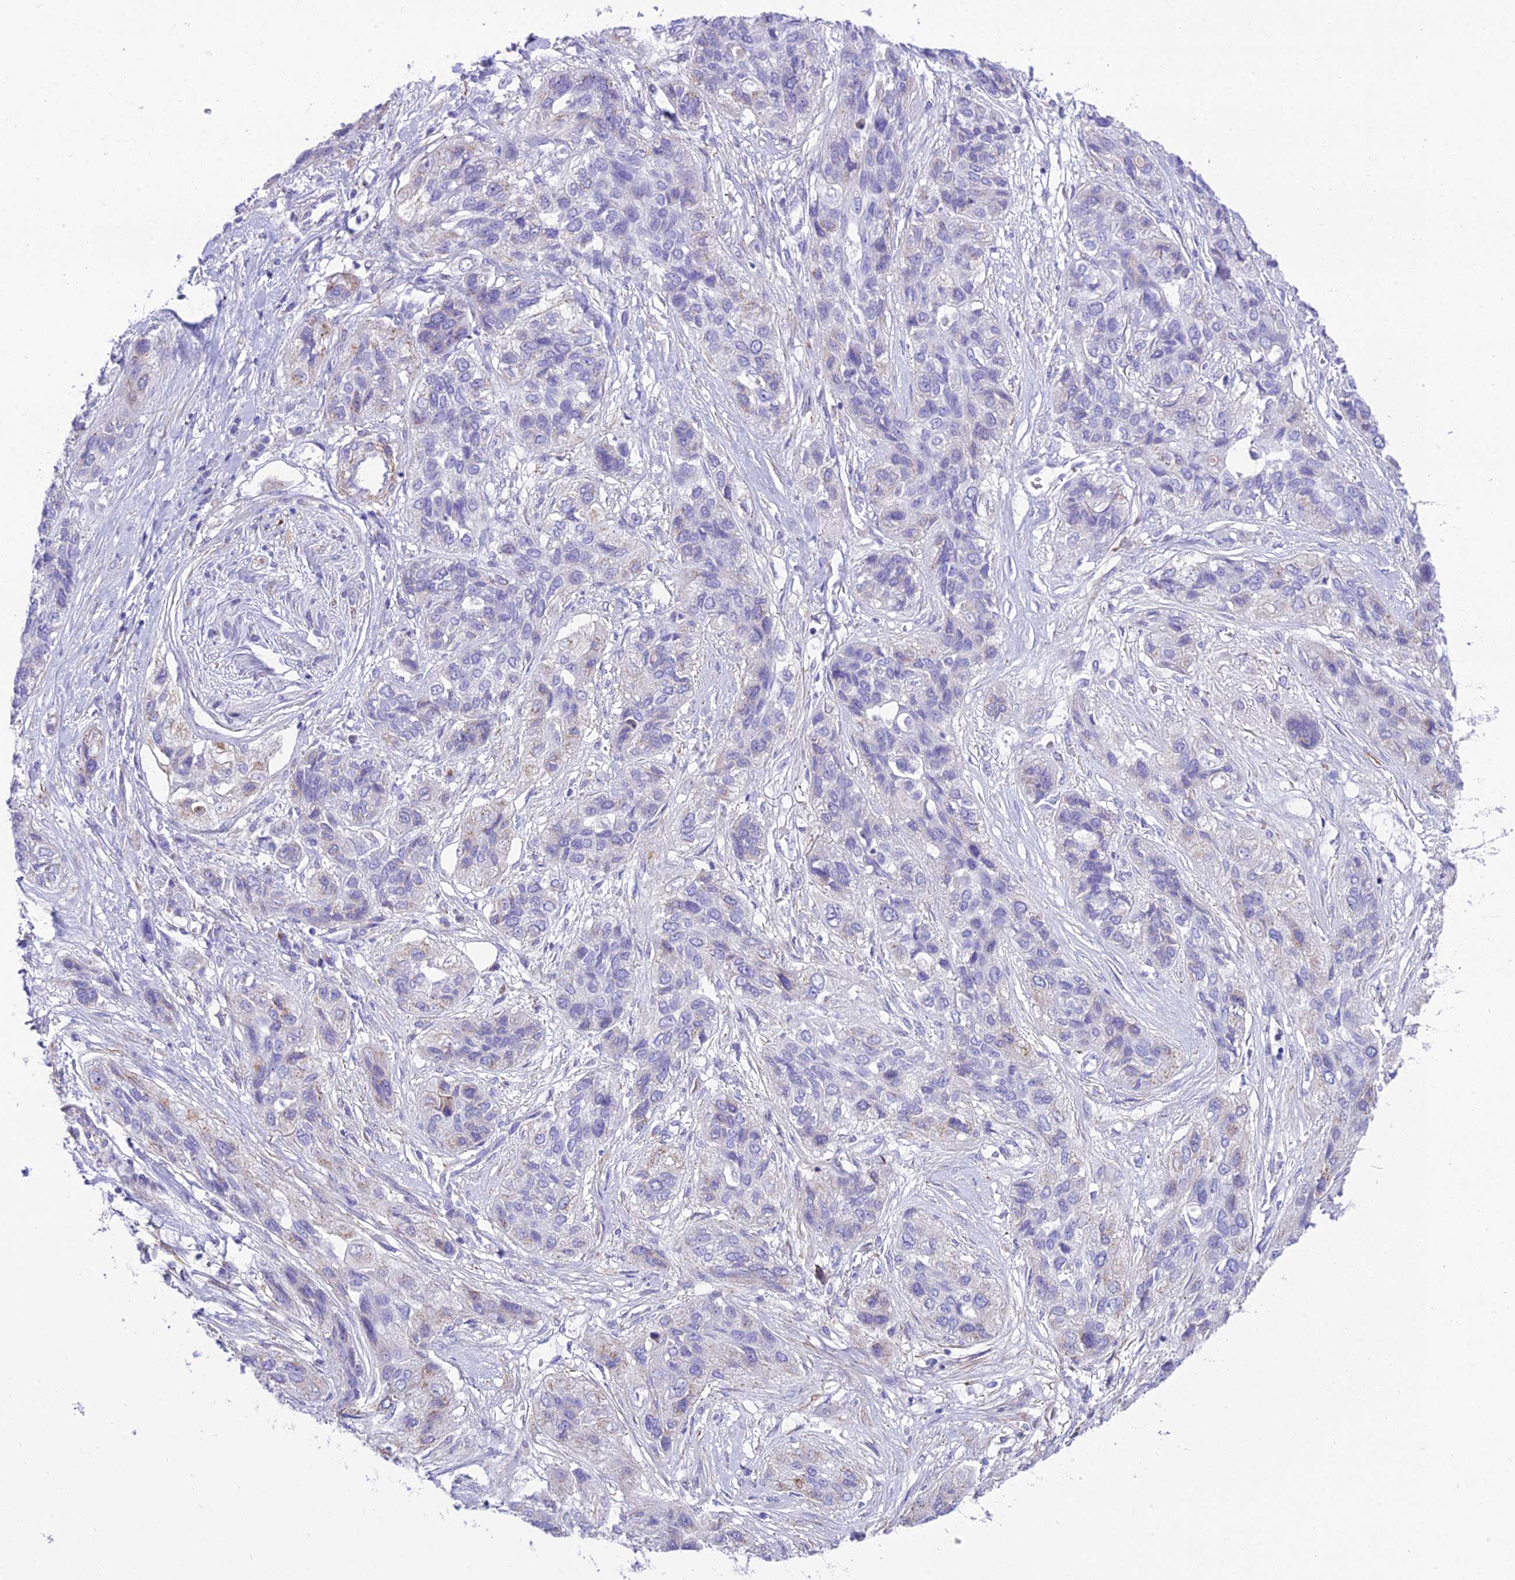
{"staining": {"intensity": "weak", "quantity": "<25%", "location": "cytoplasmic/membranous"}, "tissue": "lung cancer", "cell_type": "Tumor cells", "image_type": "cancer", "snomed": [{"axis": "morphology", "description": "Squamous cell carcinoma, NOS"}, {"axis": "topography", "description": "Lung"}], "caption": "Immunohistochemistry (IHC) image of human lung cancer stained for a protein (brown), which shows no staining in tumor cells.", "gene": "GFRA1", "patient": {"sex": "female", "age": 70}}